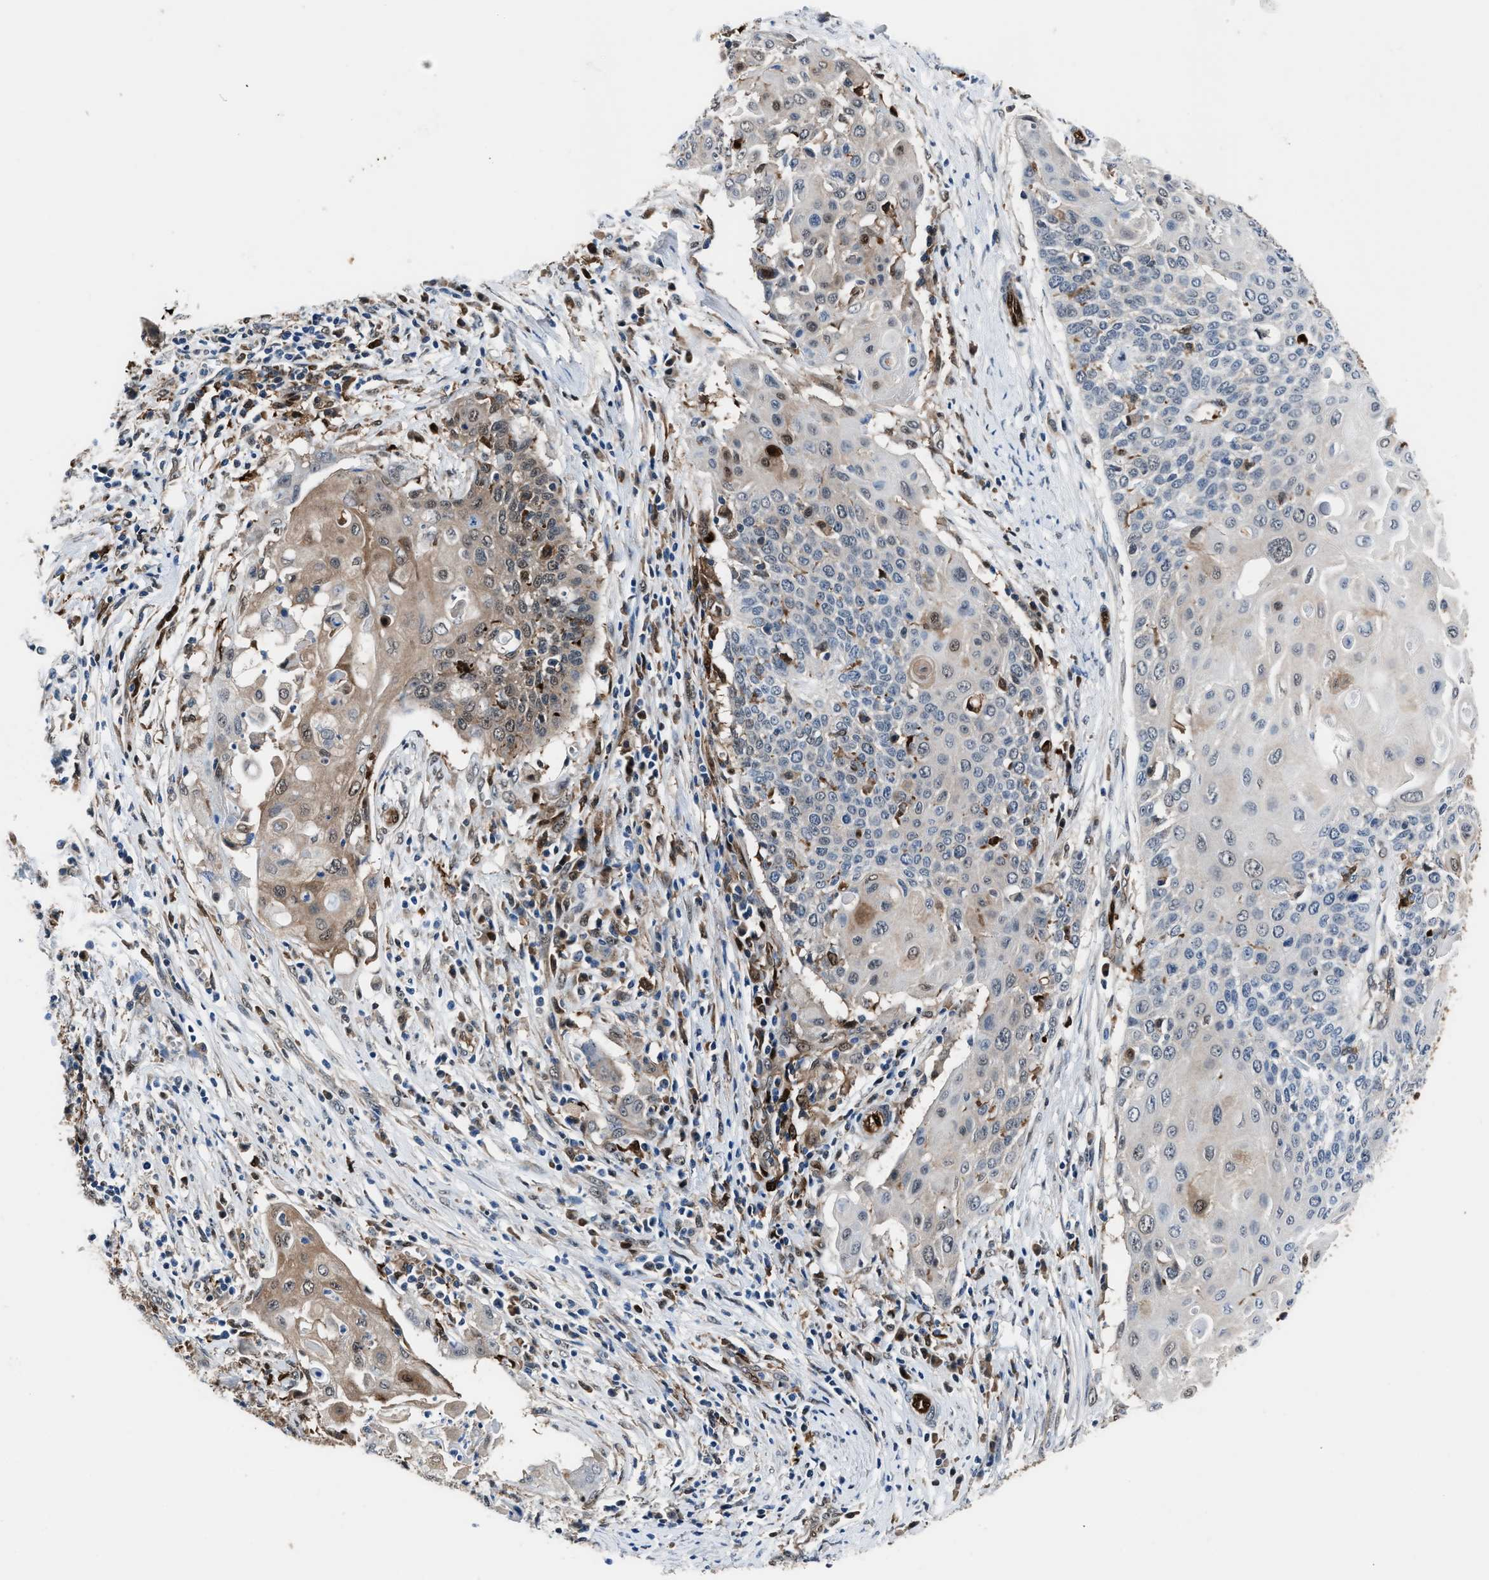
{"staining": {"intensity": "weak", "quantity": "25%-75%", "location": "cytoplasmic/membranous,nuclear"}, "tissue": "cervical cancer", "cell_type": "Tumor cells", "image_type": "cancer", "snomed": [{"axis": "morphology", "description": "Squamous cell carcinoma, NOS"}, {"axis": "topography", "description": "Cervix"}], "caption": "About 25%-75% of tumor cells in human squamous cell carcinoma (cervical) demonstrate weak cytoplasmic/membranous and nuclear protein staining as visualized by brown immunohistochemical staining.", "gene": "PPA1", "patient": {"sex": "female", "age": 39}}